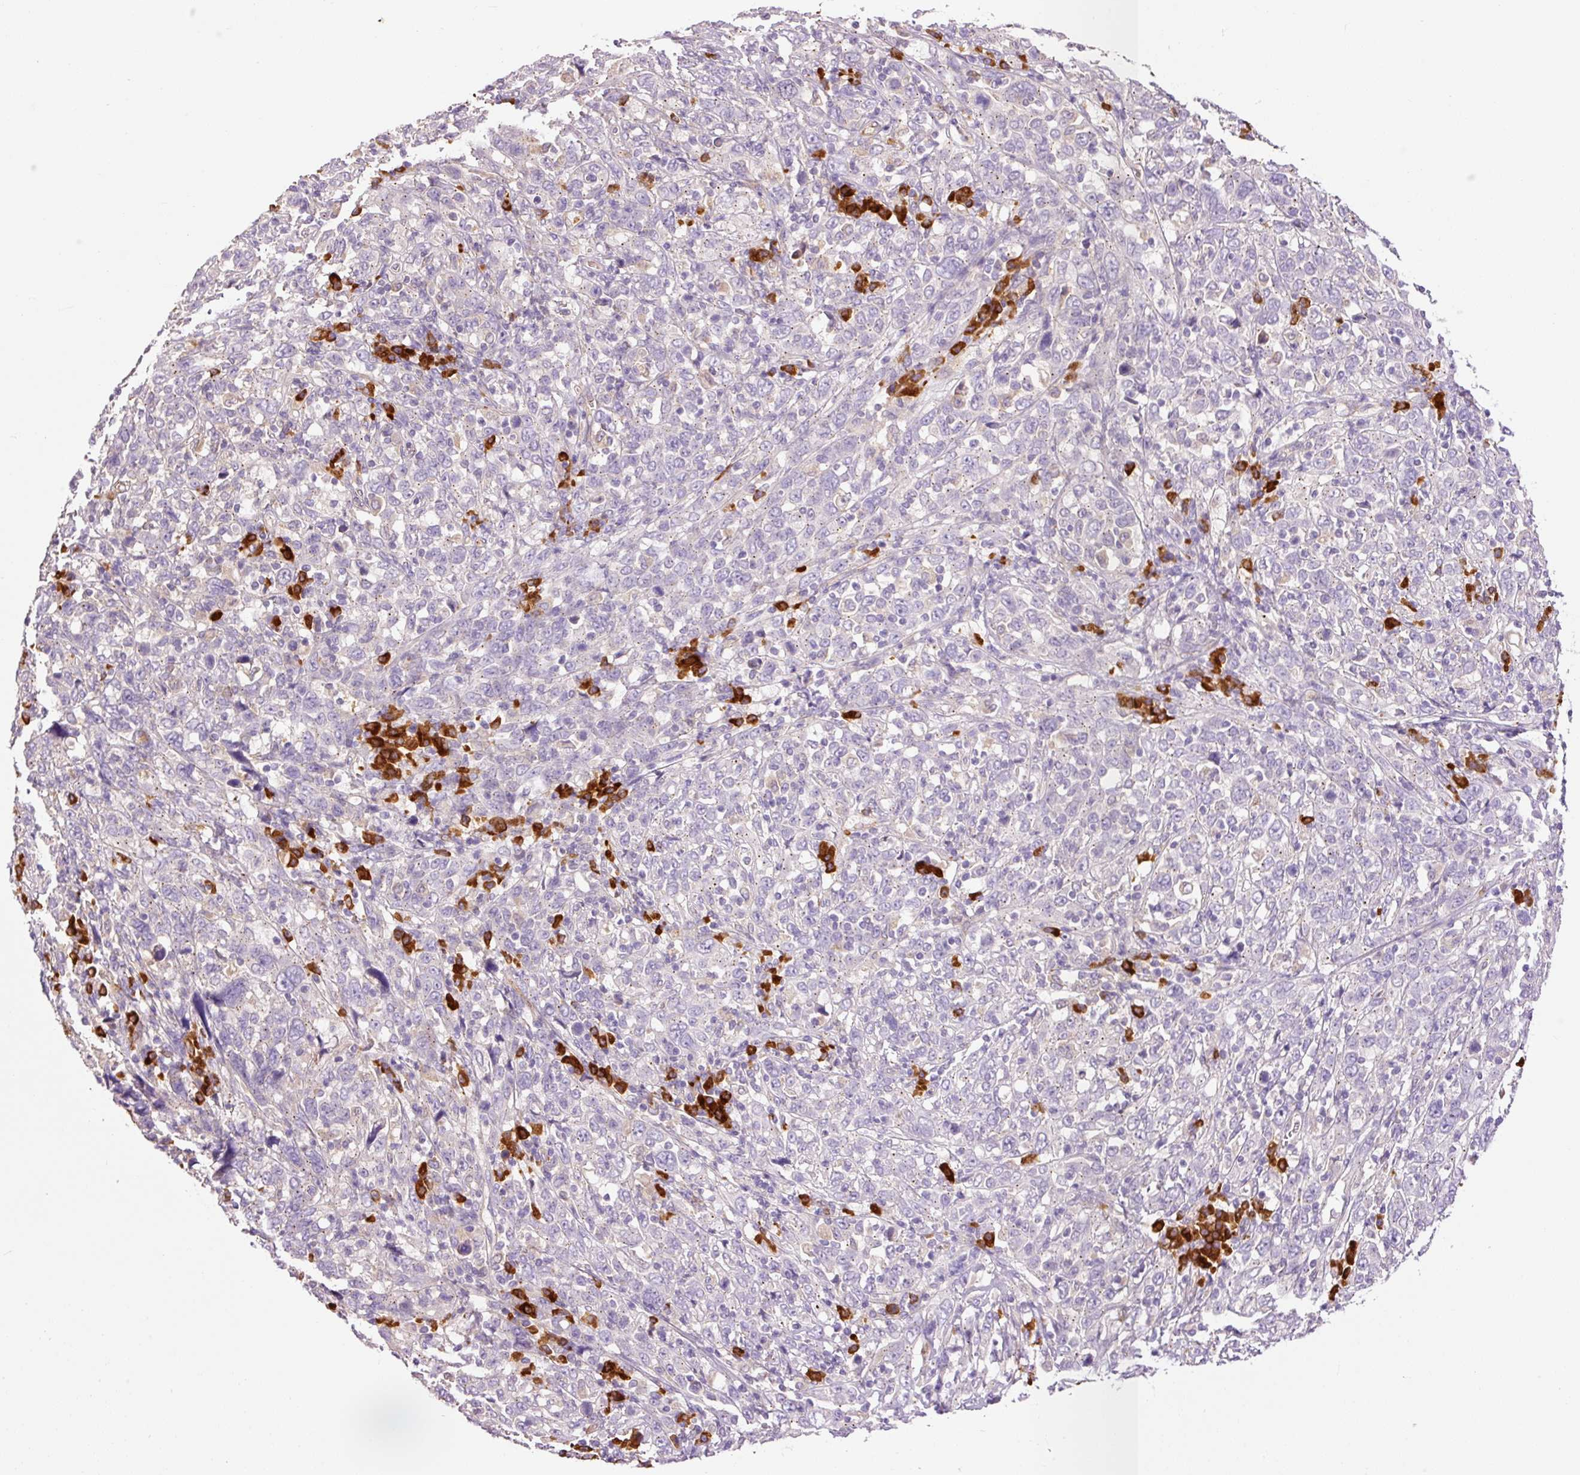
{"staining": {"intensity": "negative", "quantity": "none", "location": "none"}, "tissue": "cervical cancer", "cell_type": "Tumor cells", "image_type": "cancer", "snomed": [{"axis": "morphology", "description": "Squamous cell carcinoma, NOS"}, {"axis": "topography", "description": "Cervix"}], "caption": "Tumor cells show no significant protein staining in cervical squamous cell carcinoma.", "gene": "PNPLA5", "patient": {"sex": "female", "age": 46}}